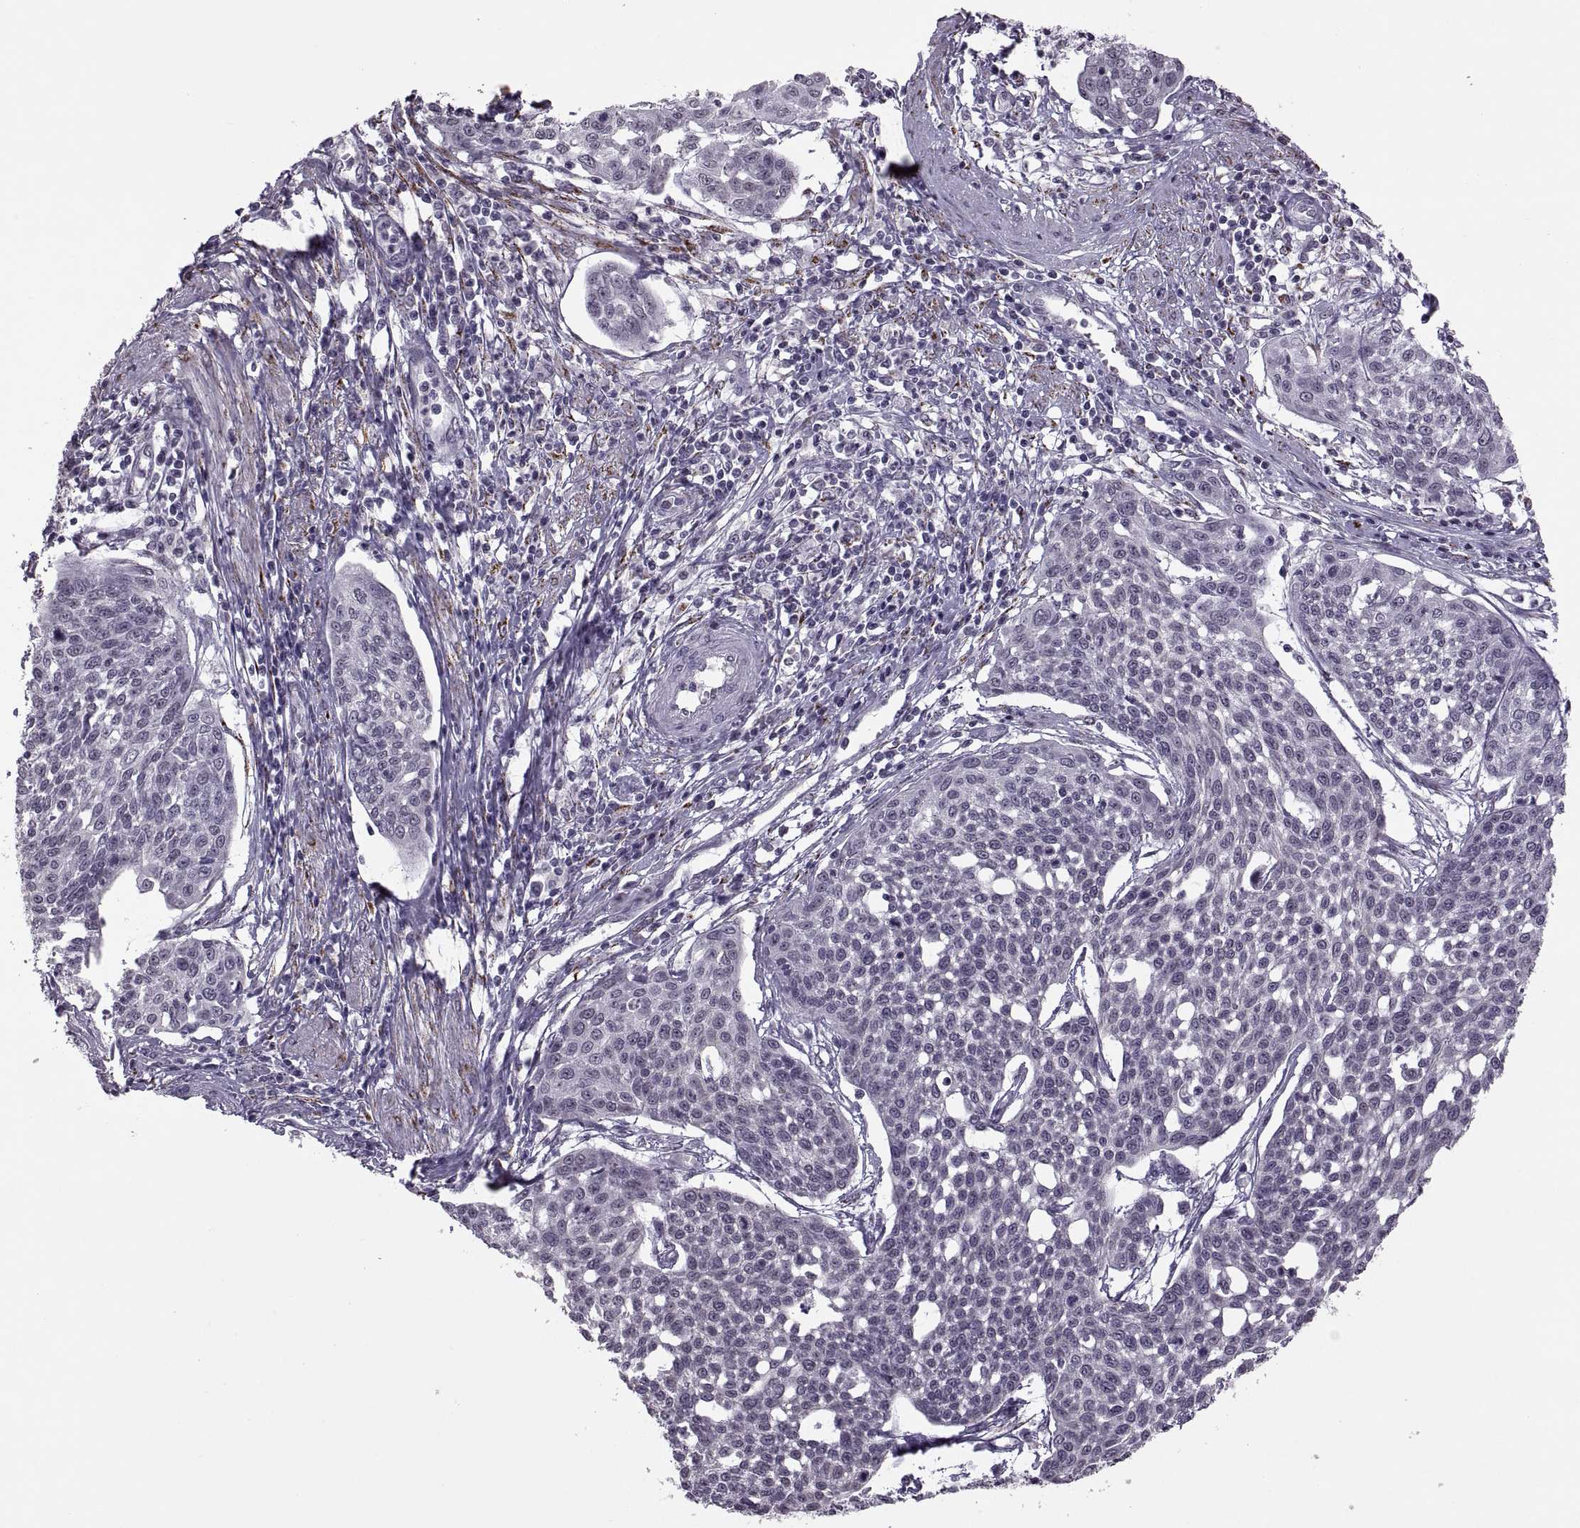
{"staining": {"intensity": "negative", "quantity": "none", "location": "none"}, "tissue": "cervical cancer", "cell_type": "Tumor cells", "image_type": "cancer", "snomed": [{"axis": "morphology", "description": "Squamous cell carcinoma, NOS"}, {"axis": "topography", "description": "Cervix"}], "caption": "This is an immunohistochemistry photomicrograph of squamous cell carcinoma (cervical). There is no staining in tumor cells.", "gene": "OTP", "patient": {"sex": "female", "age": 34}}